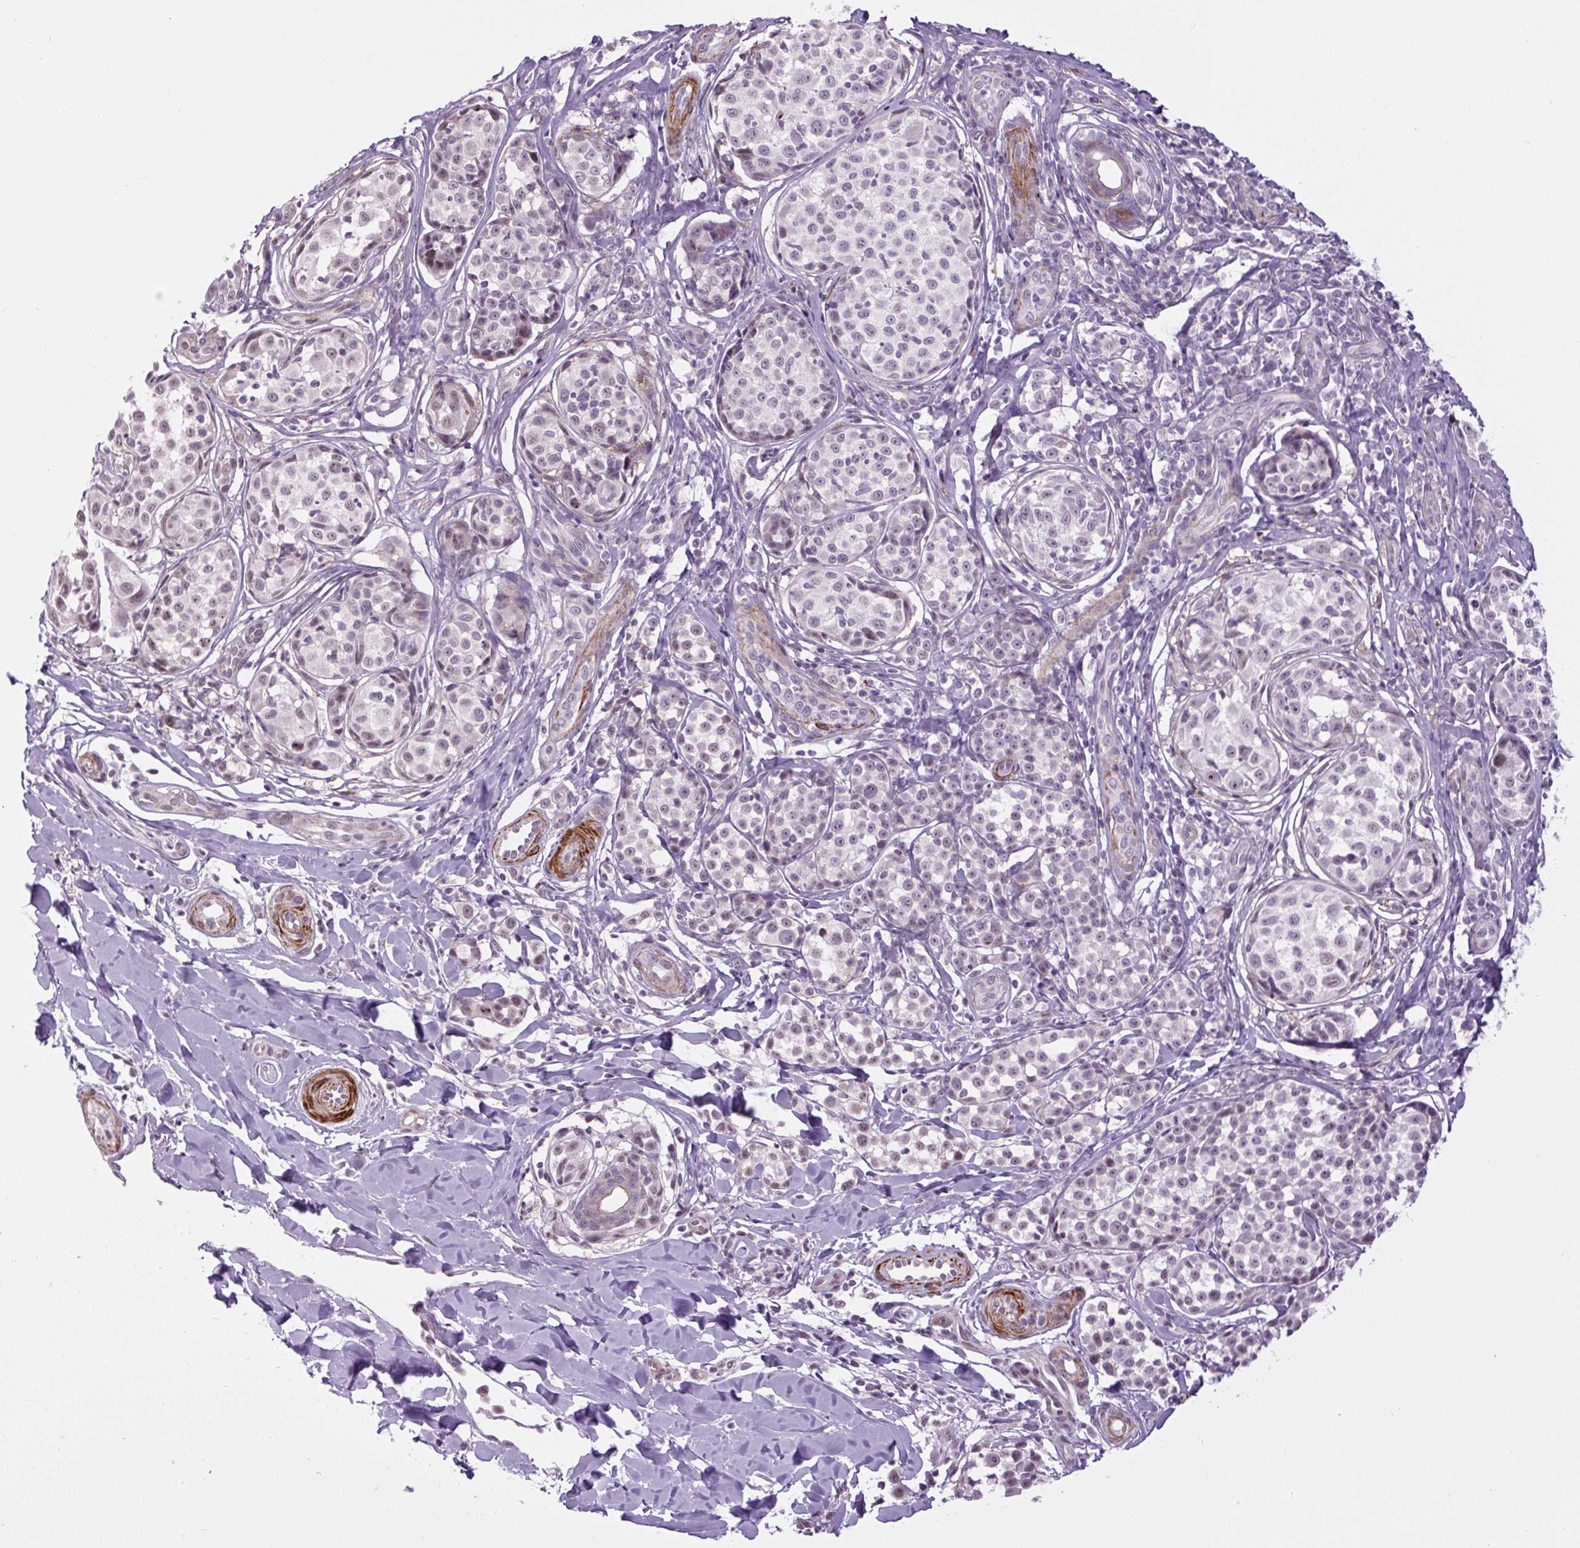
{"staining": {"intensity": "weak", "quantity": "<25%", "location": "nuclear"}, "tissue": "melanoma", "cell_type": "Tumor cells", "image_type": "cancer", "snomed": [{"axis": "morphology", "description": "Malignant melanoma, NOS"}, {"axis": "topography", "description": "Skin"}], "caption": "Immunohistochemistry image of neoplastic tissue: malignant melanoma stained with DAB (3,3'-diaminobenzidine) displays no significant protein expression in tumor cells.", "gene": "ZNF197", "patient": {"sex": "female", "age": 35}}